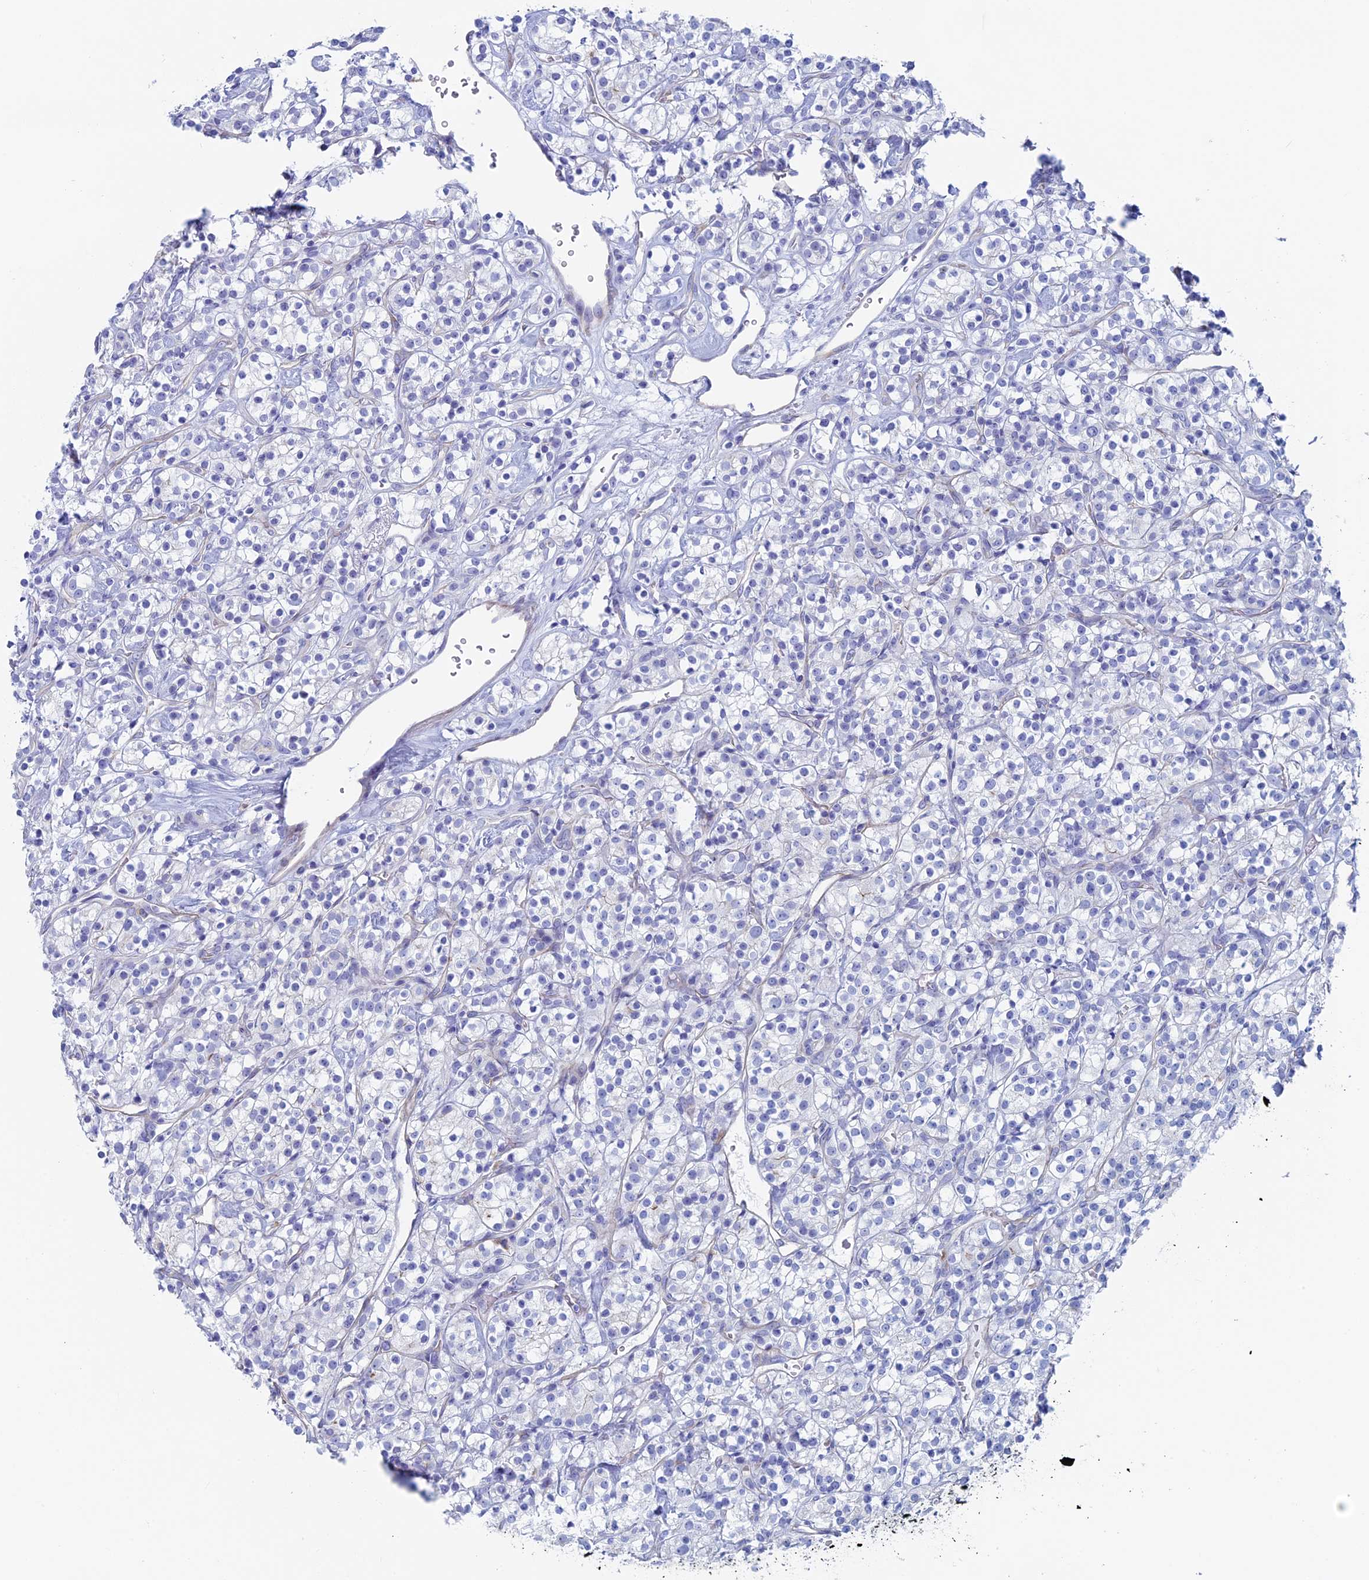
{"staining": {"intensity": "negative", "quantity": "none", "location": "none"}, "tissue": "renal cancer", "cell_type": "Tumor cells", "image_type": "cancer", "snomed": [{"axis": "morphology", "description": "Adenocarcinoma, NOS"}, {"axis": "topography", "description": "Kidney"}], "caption": "The image displays no significant staining in tumor cells of renal adenocarcinoma.", "gene": "MAGEB6", "patient": {"sex": "male", "age": 77}}